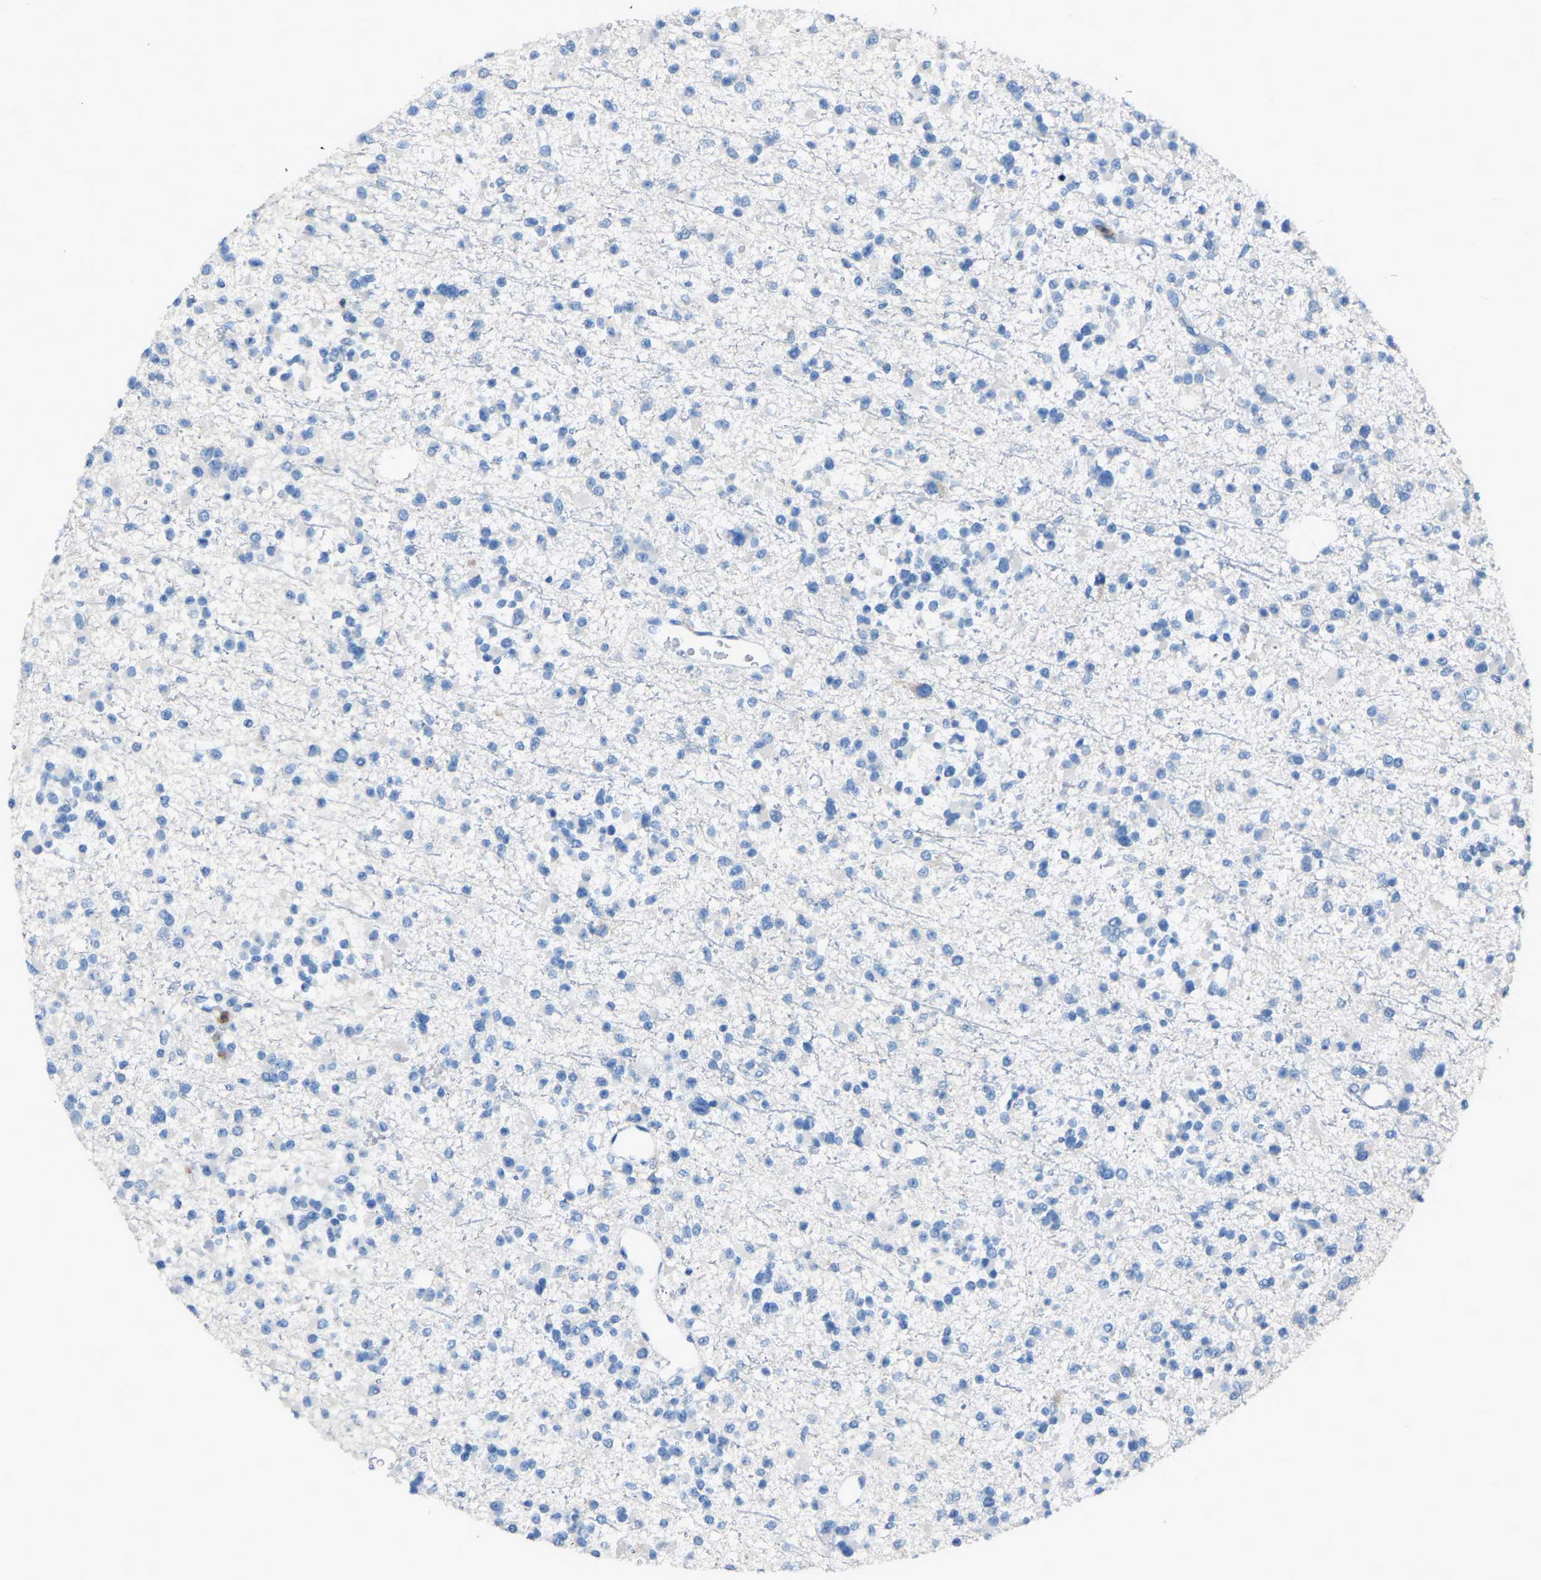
{"staining": {"intensity": "negative", "quantity": "none", "location": "none"}, "tissue": "glioma", "cell_type": "Tumor cells", "image_type": "cancer", "snomed": [{"axis": "morphology", "description": "Glioma, malignant, Low grade"}, {"axis": "topography", "description": "Brain"}], "caption": "Immunohistochemistry (IHC) of human glioma displays no staining in tumor cells.", "gene": "LSP1", "patient": {"sex": "female", "age": 22}}